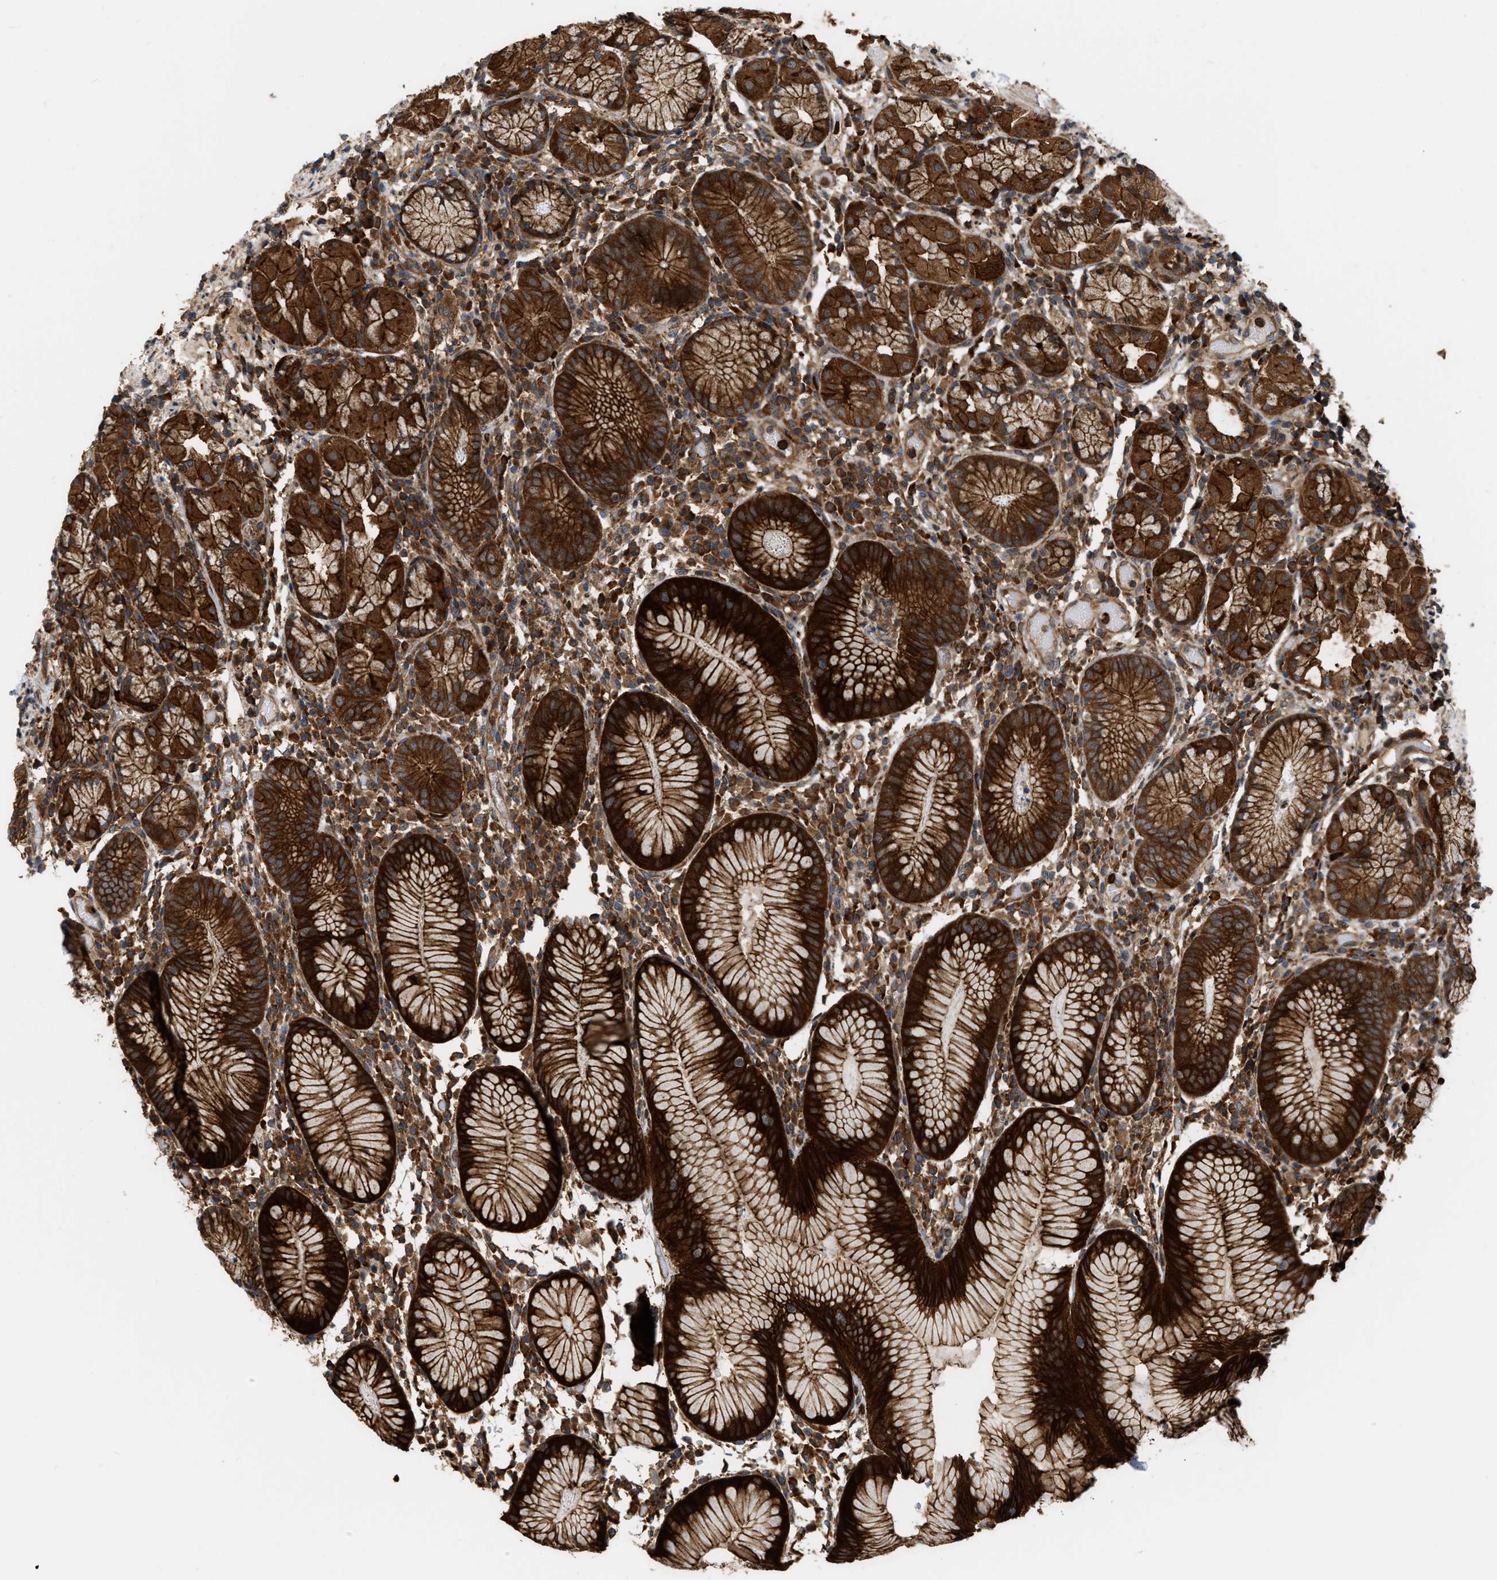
{"staining": {"intensity": "strong", "quantity": ">75%", "location": "cytoplasmic/membranous"}, "tissue": "stomach", "cell_type": "Glandular cells", "image_type": "normal", "snomed": [{"axis": "morphology", "description": "Normal tissue, NOS"}, {"axis": "topography", "description": "Stomach"}, {"axis": "topography", "description": "Stomach, lower"}], "caption": "Human stomach stained with a brown dye exhibits strong cytoplasmic/membranous positive expression in about >75% of glandular cells.", "gene": "IQCE", "patient": {"sex": "female", "age": 75}}